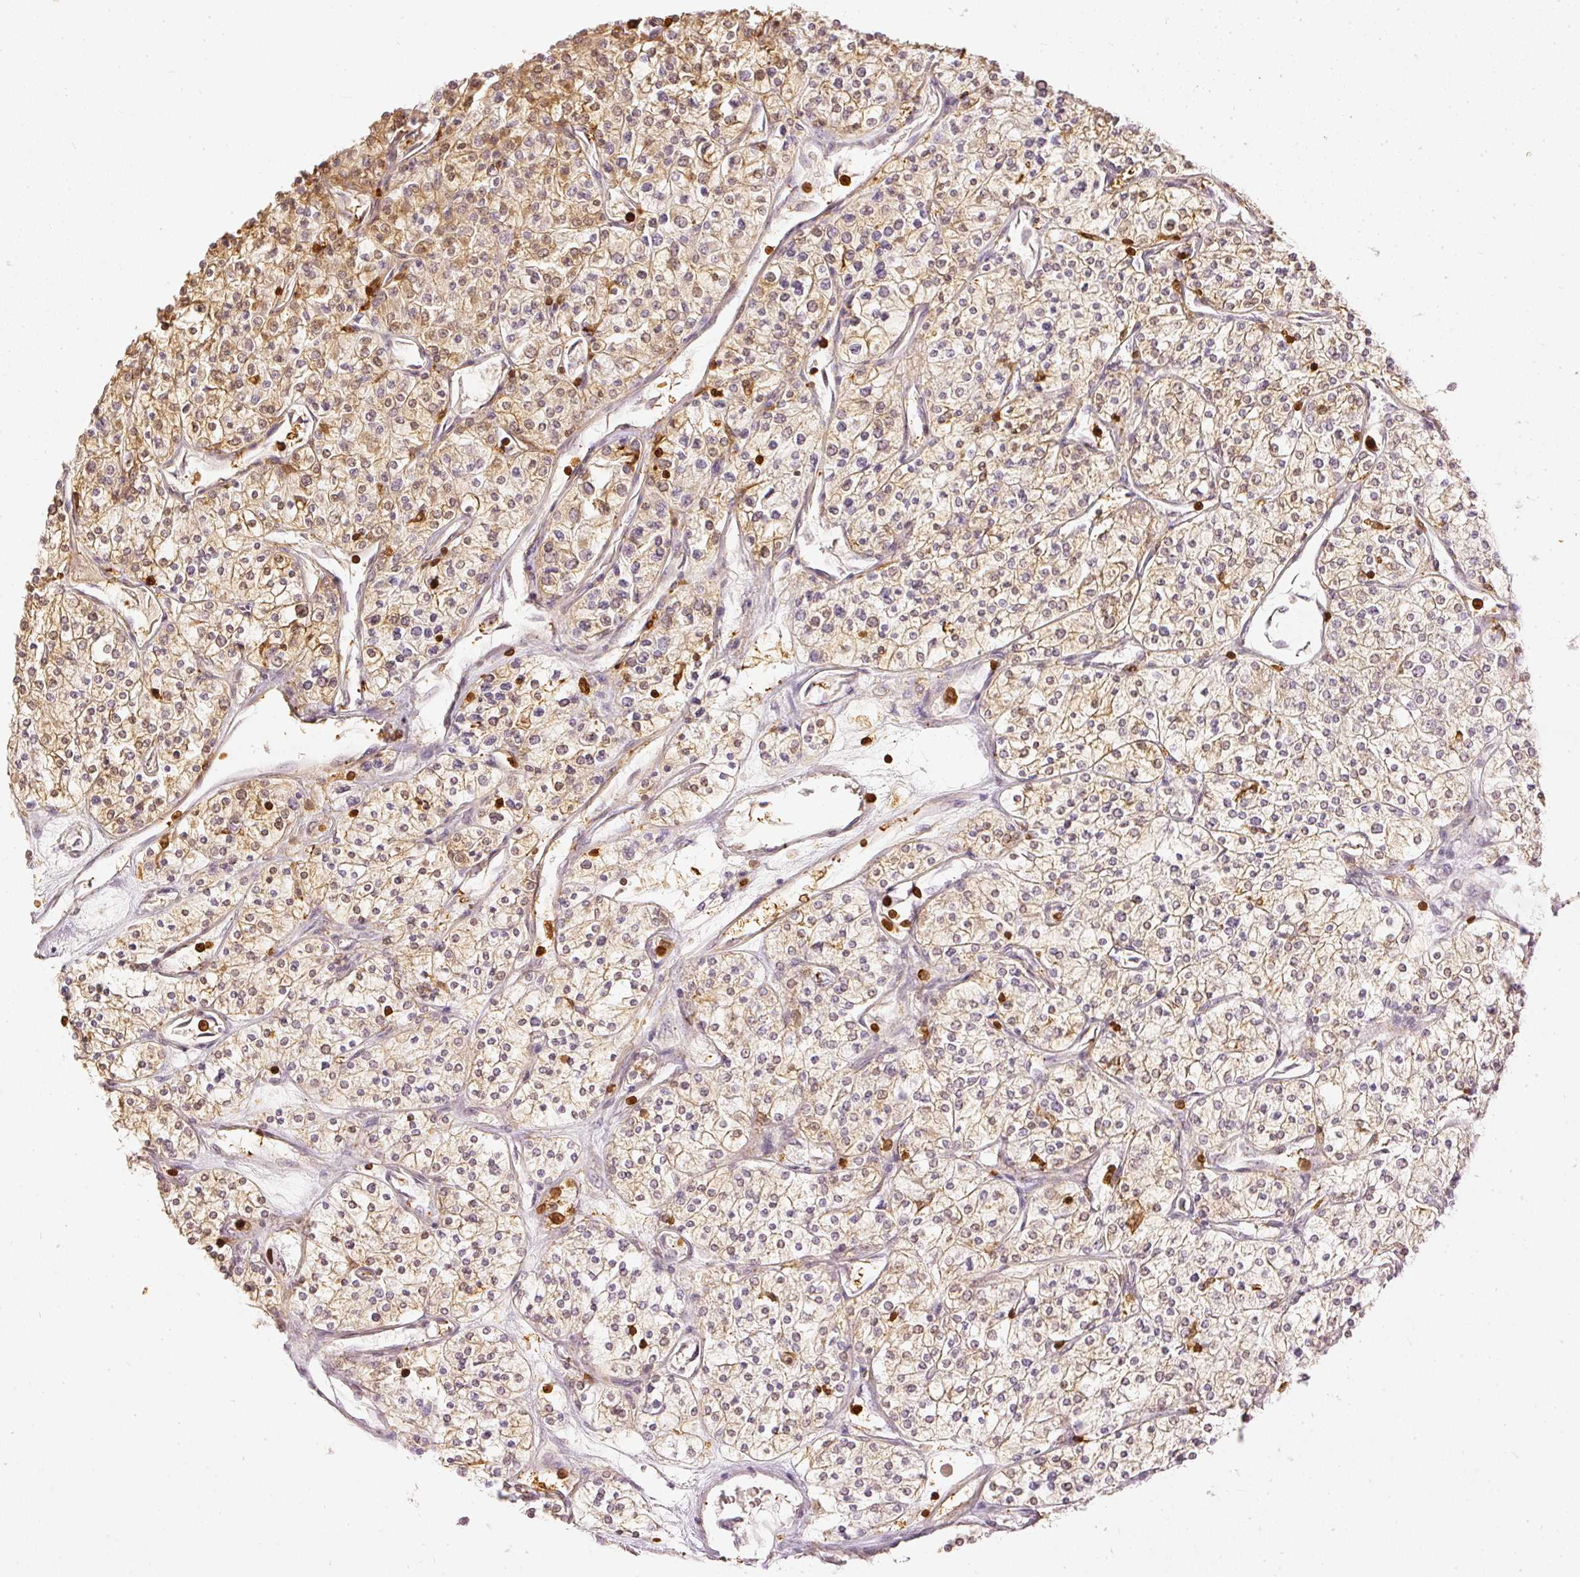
{"staining": {"intensity": "weak", "quantity": ">75%", "location": "cytoplasmic/membranous,nuclear"}, "tissue": "renal cancer", "cell_type": "Tumor cells", "image_type": "cancer", "snomed": [{"axis": "morphology", "description": "Adenocarcinoma, NOS"}, {"axis": "topography", "description": "Kidney"}], "caption": "Weak cytoplasmic/membranous and nuclear expression is appreciated in approximately >75% of tumor cells in renal adenocarcinoma. The protein of interest is shown in brown color, while the nuclei are stained blue.", "gene": "PFN1", "patient": {"sex": "male", "age": 80}}